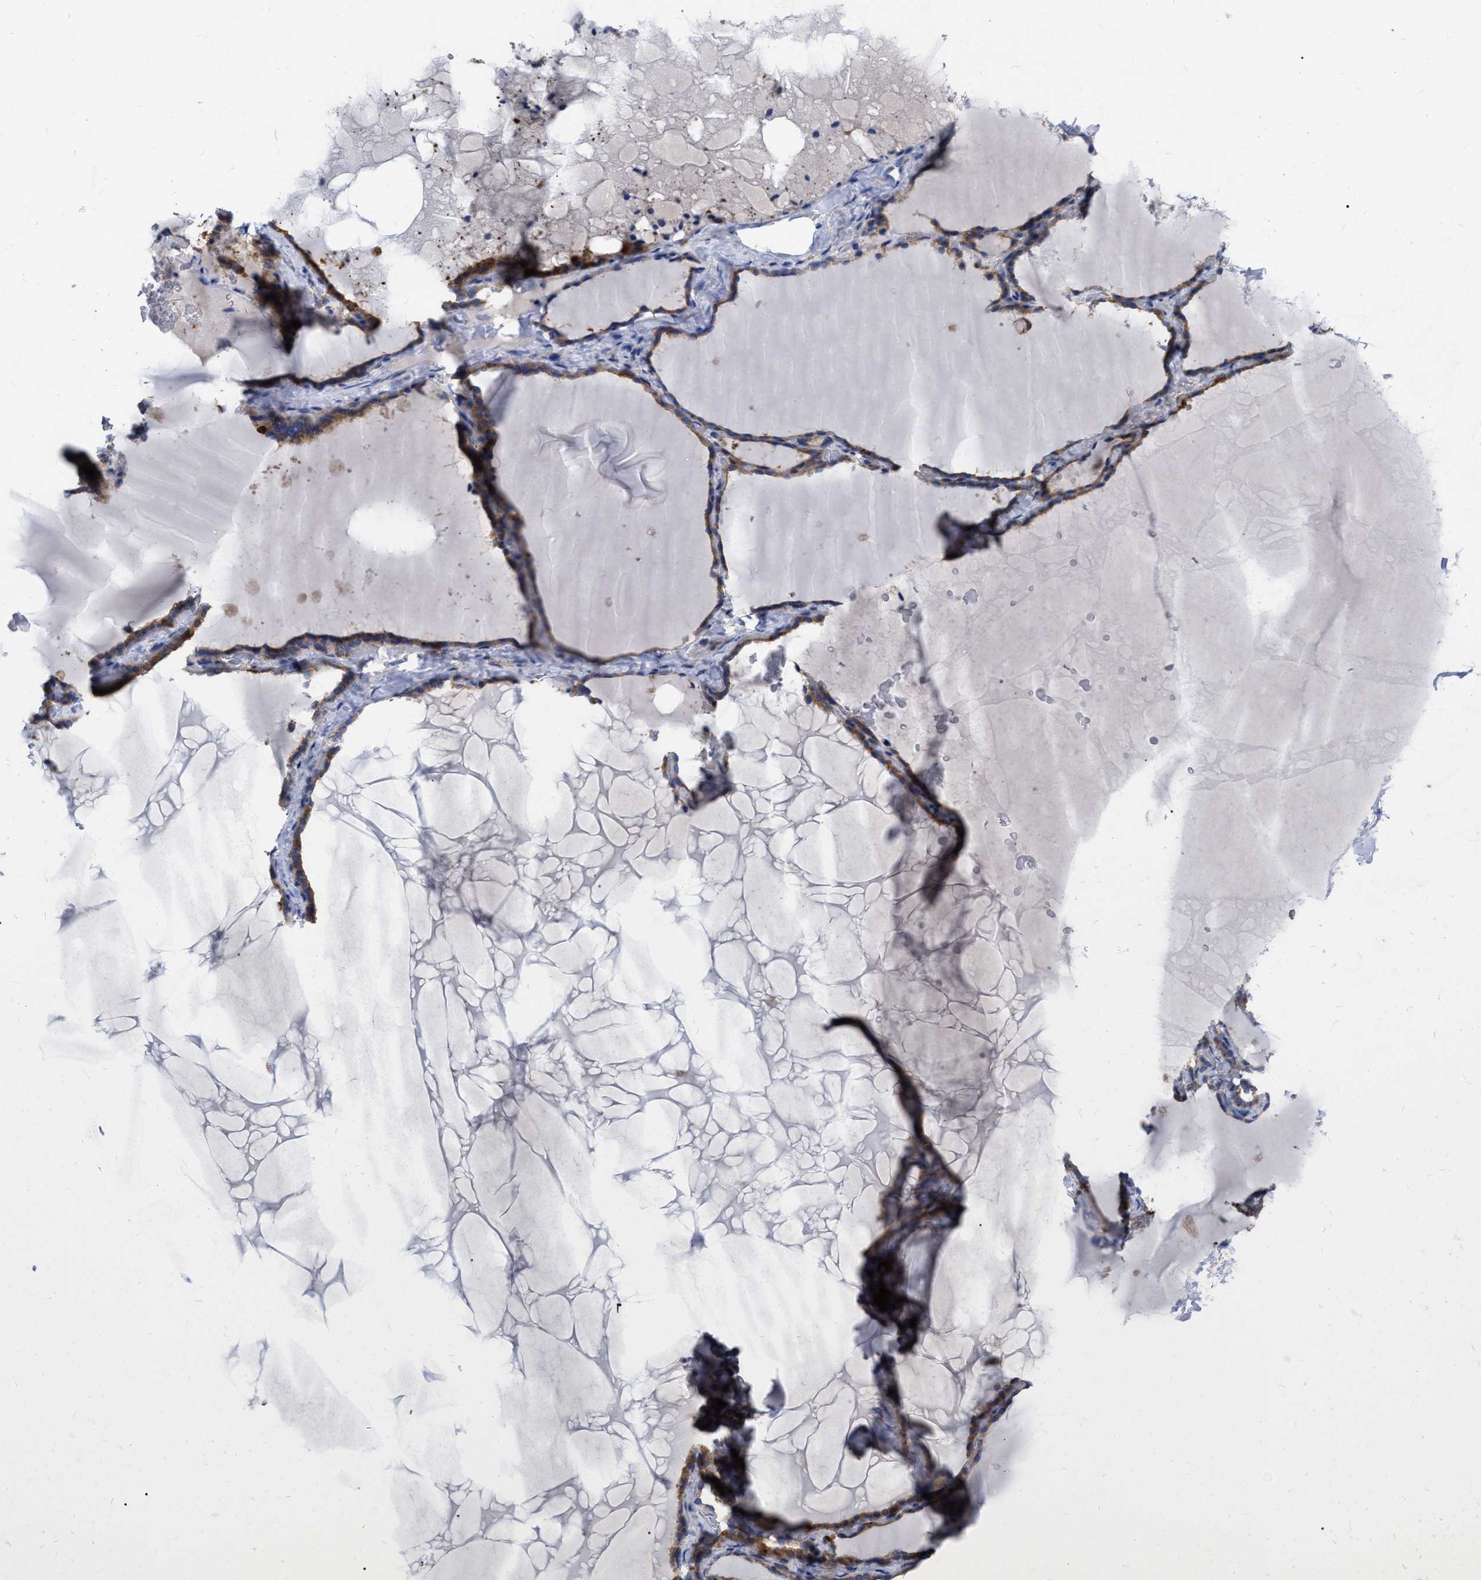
{"staining": {"intensity": "moderate", "quantity": ">75%", "location": "cytoplasmic/membranous"}, "tissue": "thyroid gland", "cell_type": "Glandular cells", "image_type": "normal", "snomed": [{"axis": "morphology", "description": "Normal tissue, NOS"}, {"axis": "topography", "description": "Thyroid gland"}], "caption": "Human thyroid gland stained with a brown dye shows moderate cytoplasmic/membranous positive expression in approximately >75% of glandular cells.", "gene": "CDKN2C", "patient": {"sex": "female", "age": 28}}